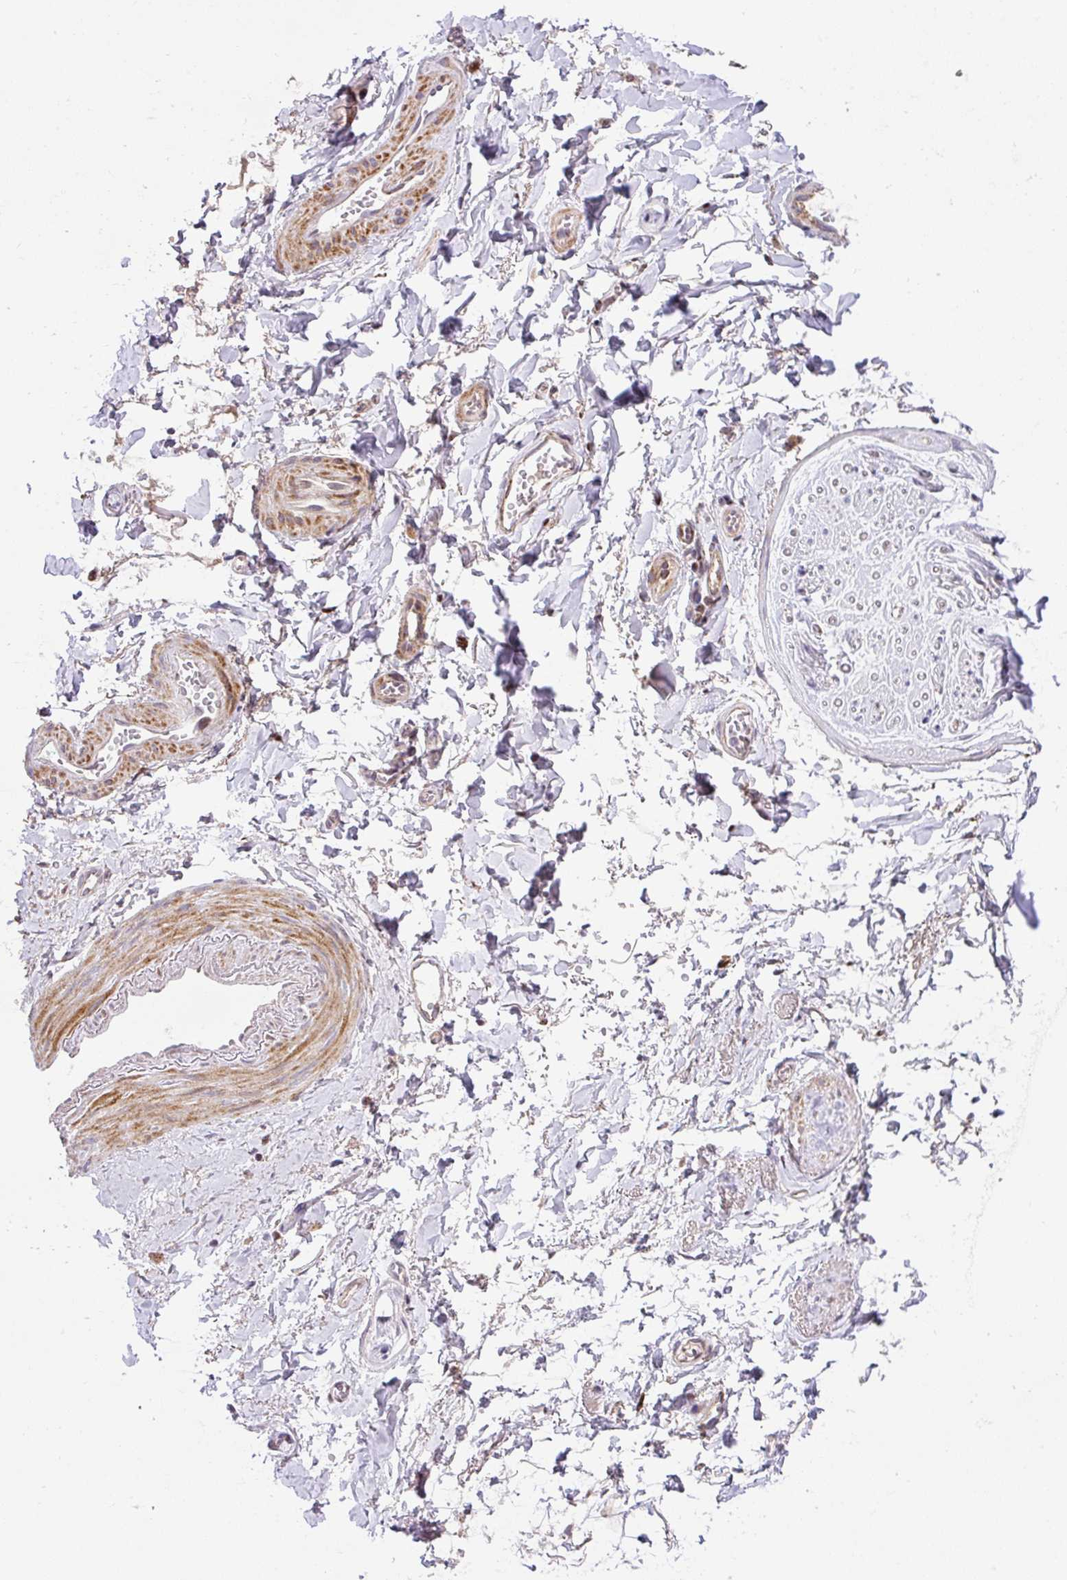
{"staining": {"intensity": "negative", "quantity": "none", "location": "none"}, "tissue": "adipose tissue", "cell_type": "Adipocytes", "image_type": "normal", "snomed": [{"axis": "morphology", "description": "Normal tissue, NOS"}, {"axis": "topography", "description": "Vulva"}, {"axis": "topography", "description": "Vagina"}, {"axis": "topography", "description": "Peripheral nerve tissue"}], "caption": "This photomicrograph is of benign adipose tissue stained with immunohistochemistry to label a protein in brown with the nuclei are counter-stained blue. There is no positivity in adipocytes. (IHC, brightfield microscopy, high magnification).", "gene": "ENSG00000269547", "patient": {"sex": "female", "age": 66}}